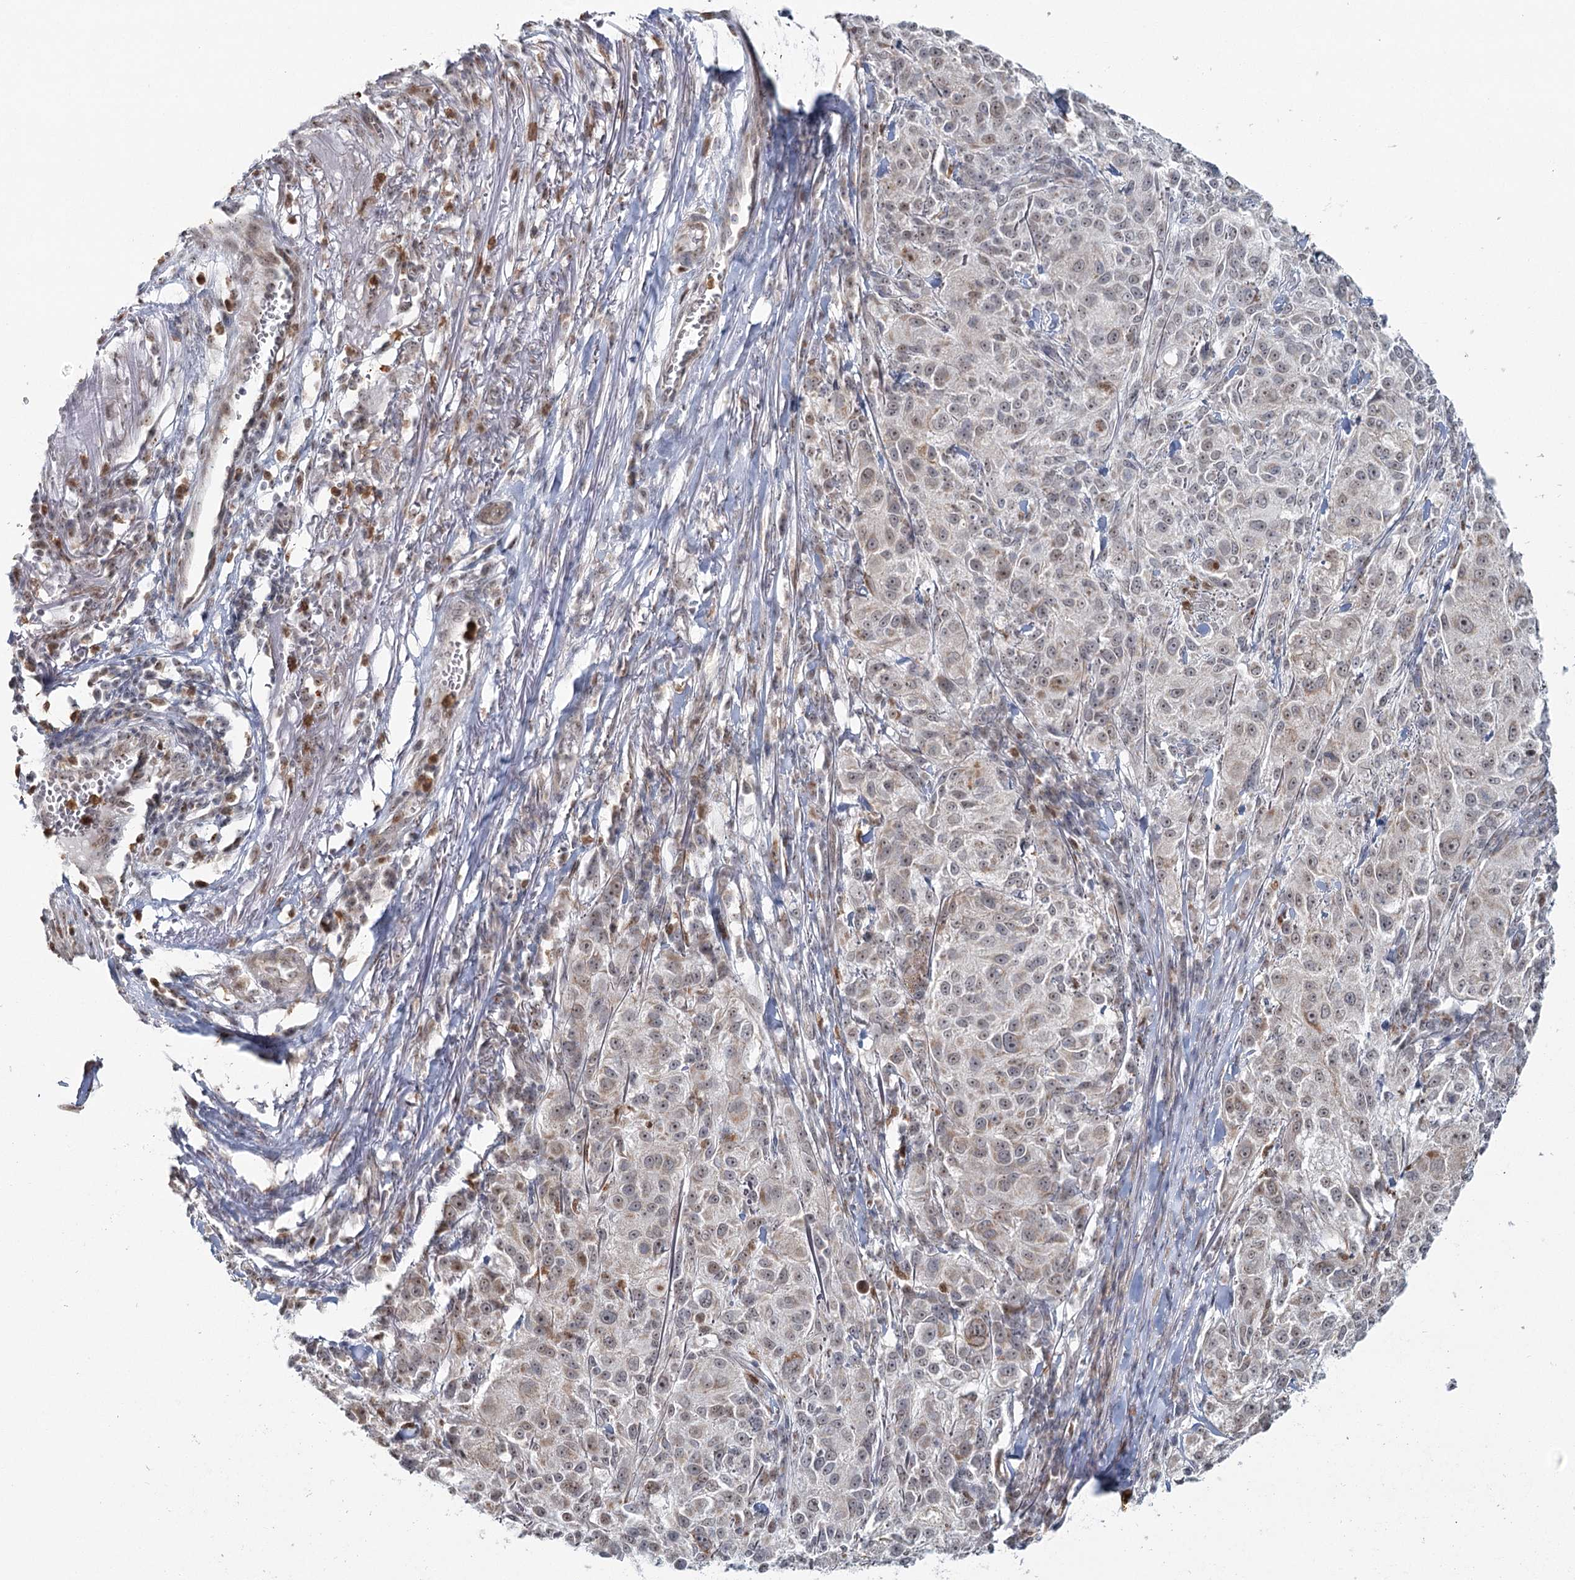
{"staining": {"intensity": "weak", "quantity": "25%-75%", "location": "cytoplasmic/membranous"}, "tissue": "melanoma", "cell_type": "Tumor cells", "image_type": "cancer", "snomed": [{"axis": "morphology", "description": "Necrosis, NOS"}, {"axis": "morphology", "description": "Malignant melanoma, NOS"}, {"axis": "topography", "description": "Skin"}], "caption": "DAB immunohistochemical staining of human melanoma shows weak cytoplasmic/membranous protein staining in about 25%-75% of tumor cells.", "gene": "ATAD1", "patient": {"sex": "female", "age": 87}}